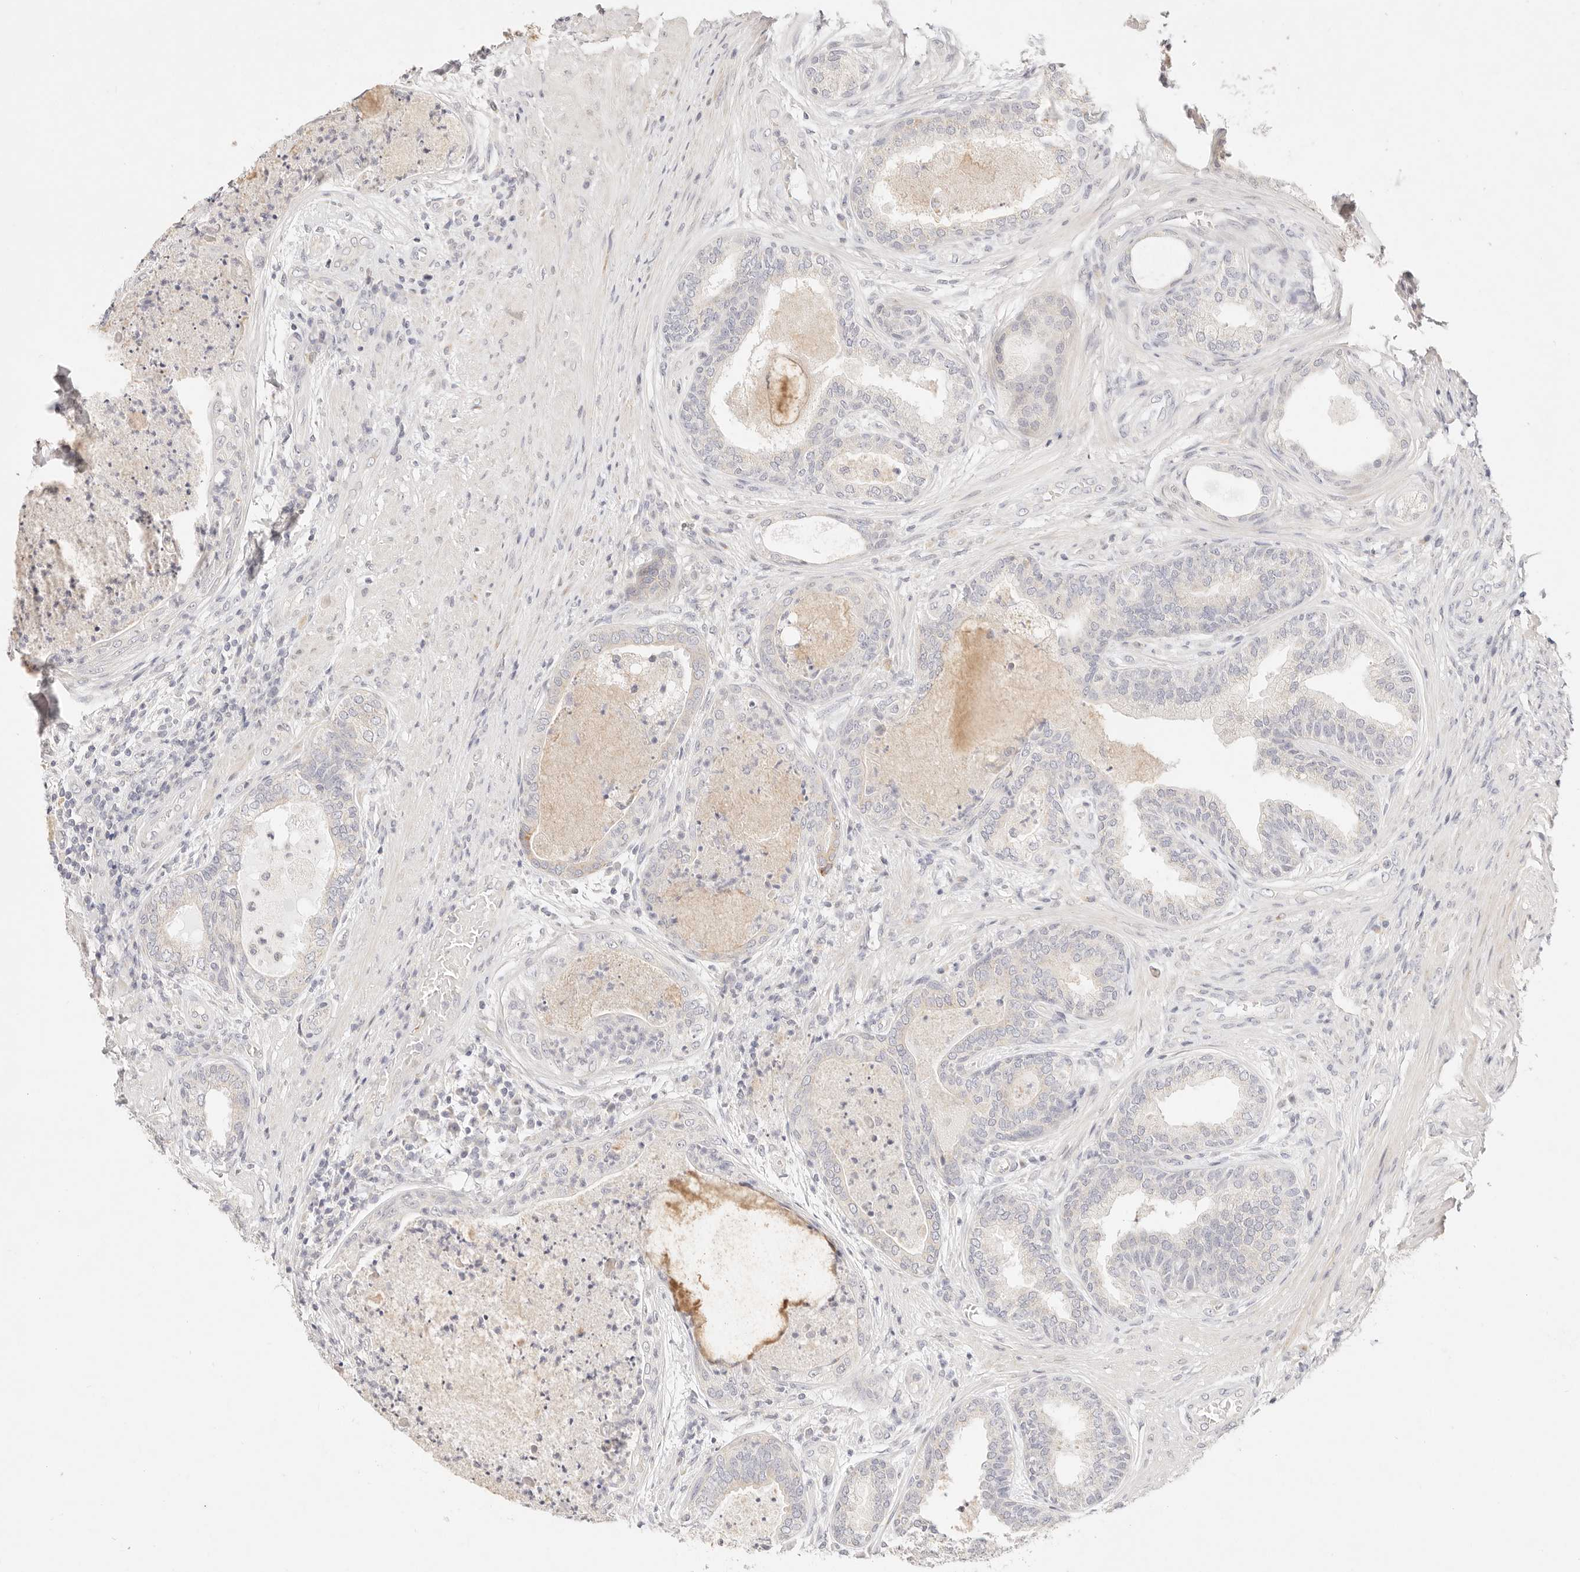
{"staining": {"intensity": "negative", "quantity": "none", "location": "none"}, "tissue": "prostate", "cell_type": "Glandular cells", "image_type": "normal", "snomed": [{"axis": "morphology", "description": "Normal tissue, NOS"}, {"axis": "topography", "description": "Prostate"}], "caption": "Protein analysis of benign prostate demonstrates no significant positivity in glandular cells. Brightfield microscopy of immunohistochemistry (IHC) stained with DAB (brown) and hematoxylin (blue), captured at high magnification.", "gene": "GPR156", "patient": {"sex": "male", "age": 76}}